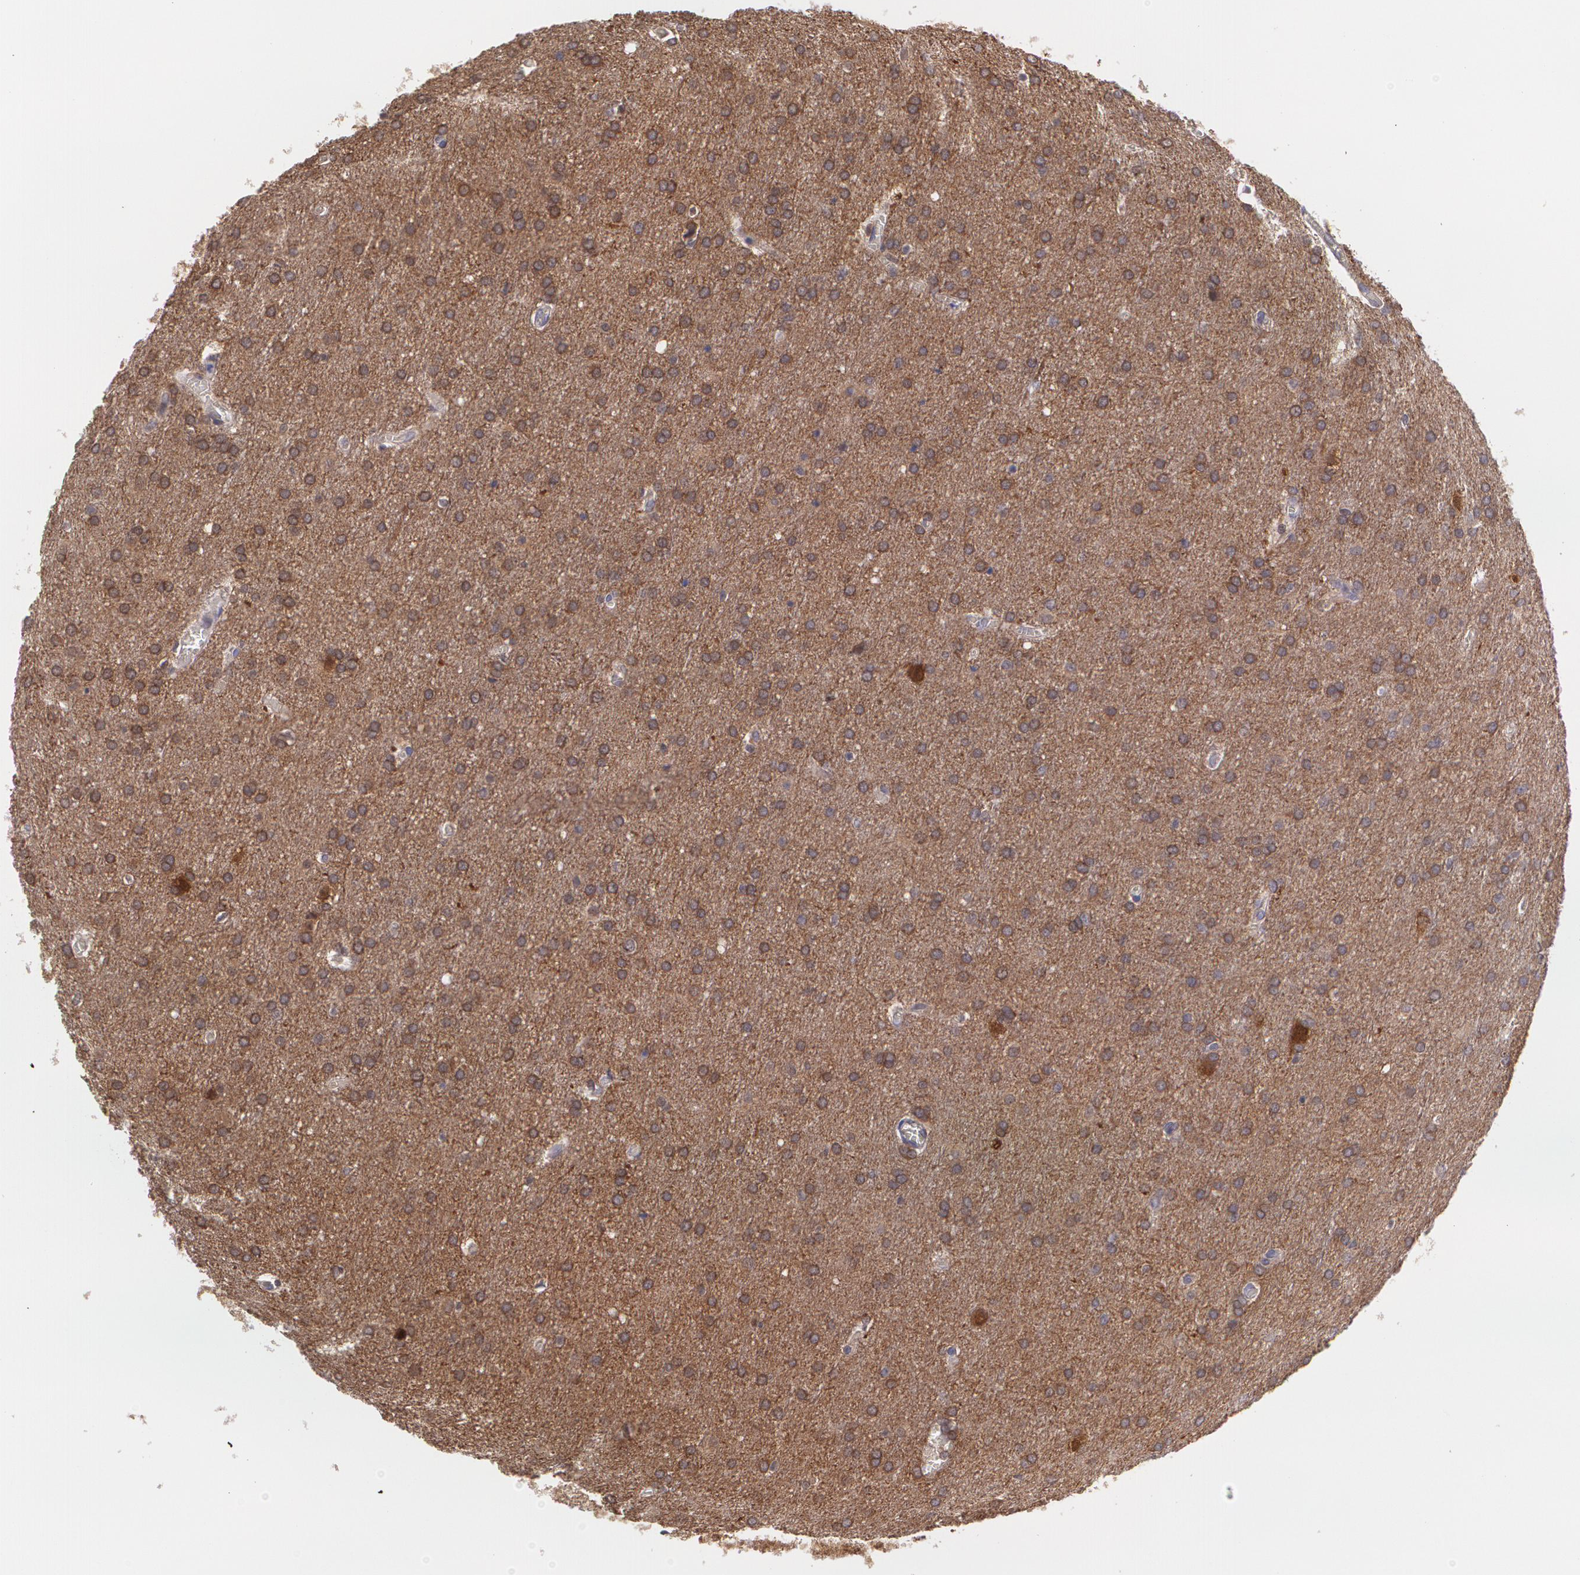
{"staining": {"intensity": "strong", "quantity": ">75%", "location": "cytoplasmic/membranous"}, "tissue": "glioma", "cell_type": "Tumor cells", "image_type": "cancer", "snomed": [{"axis": "morphology", "description": "Glioma, malignant, Low grade"}, {"axis": "topography", "description": "Brain"}], "caption": "Brown immunohistochemical staining in glioma displays strong cytoplasmic/membranous expression in approximately >75% of tumor cells.", "gene": "HSPH1", "patient": {"sex": "female", "age": 32}}